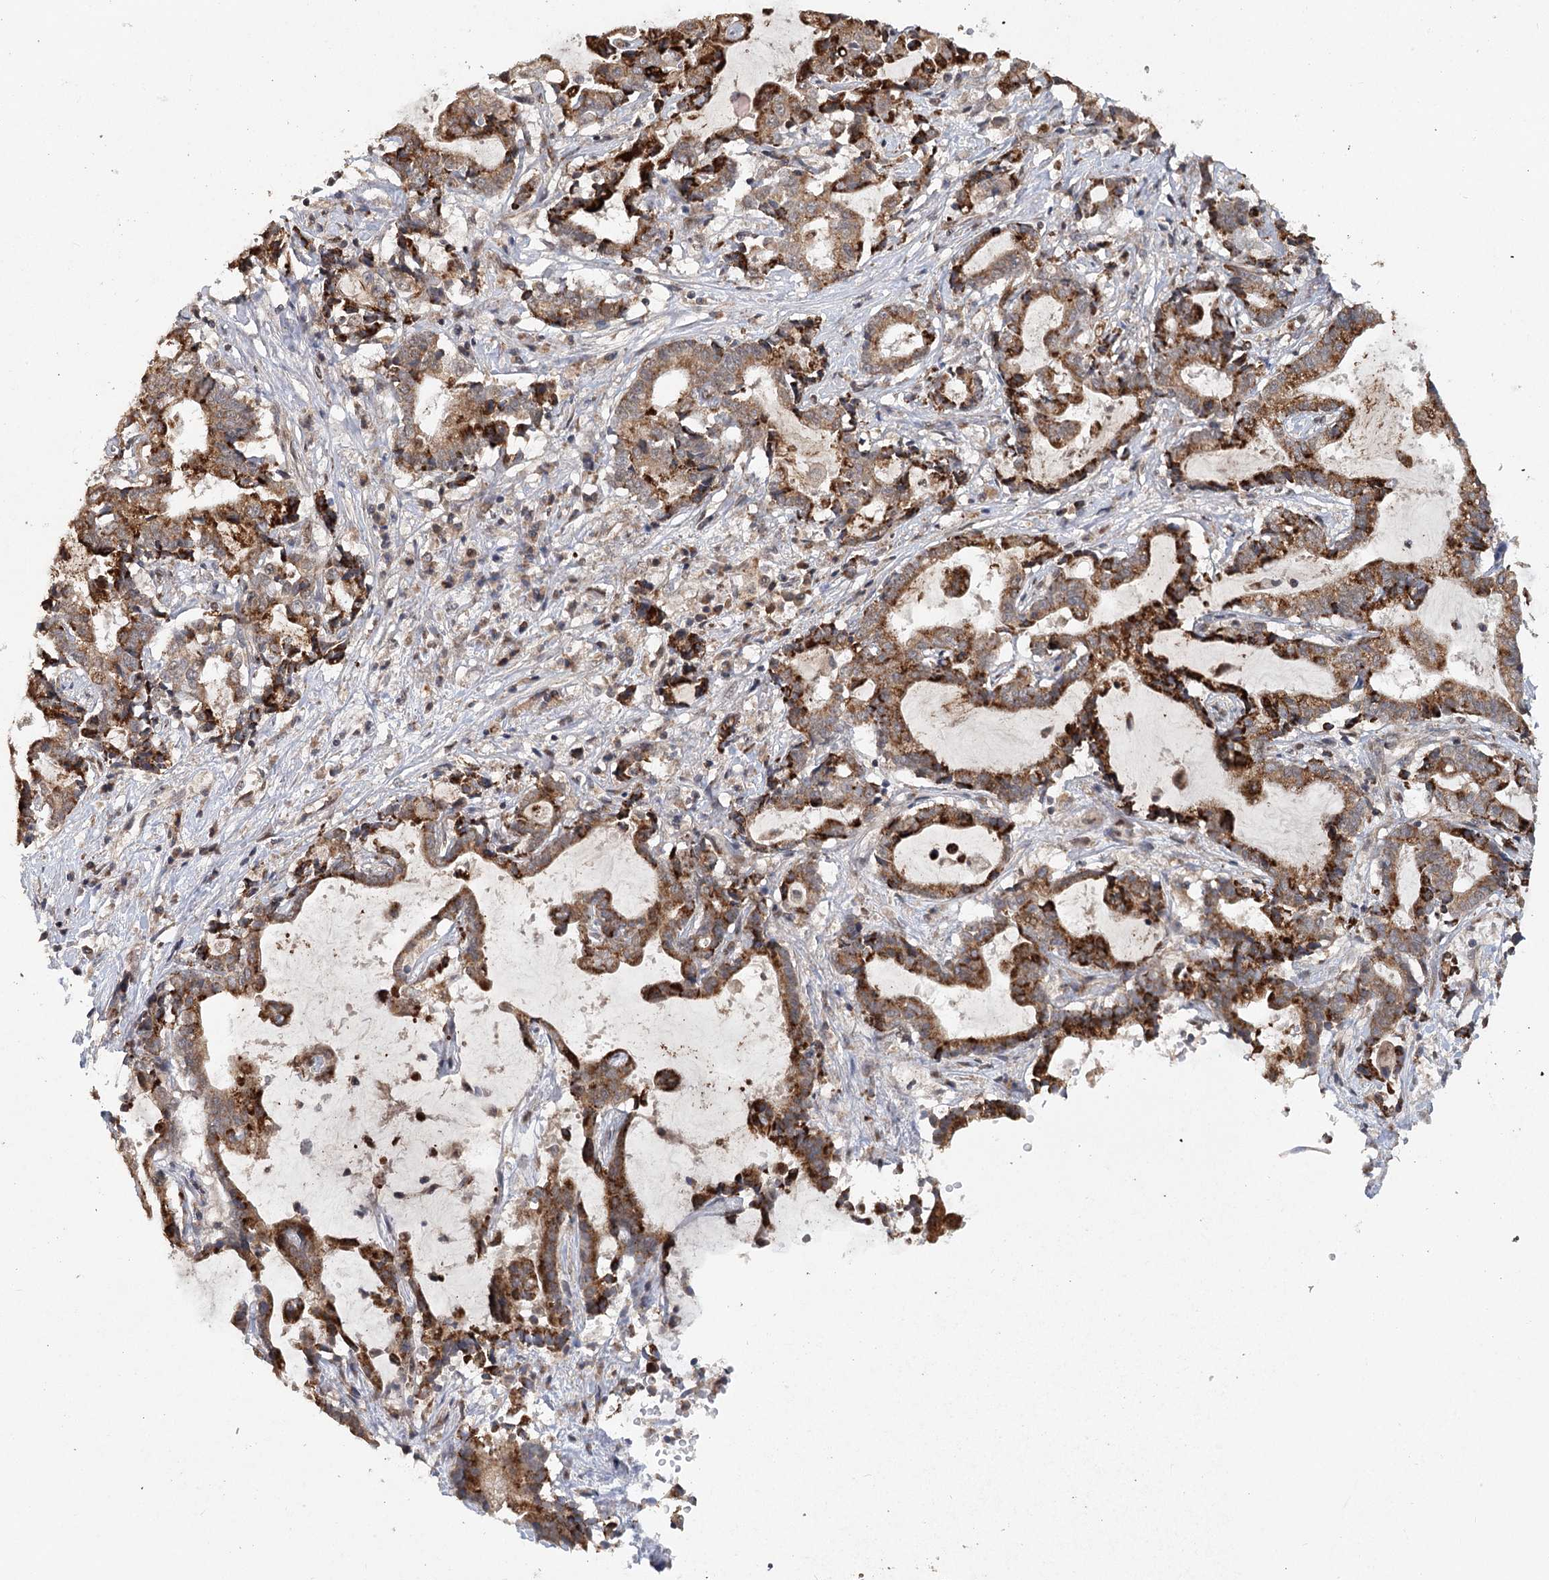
{"staining": {"intensity": "moderate", "quantity": ">75%", "location": "cytoplasmic/membranous"}, "tissue": "liver cancer", "cell_type": "Tumor cells", "image_type": "cancer", "snomed": [{"axis": "morphology", "description": "Cholangiocarcinoma"}, {"axis": "topography", "description": "Liver"}], "caption": "Immunohistochemistry (IHC) photomicrograph of cholangiocarcinoma (liver) stained for a protein (brown), which displays medium levels of moderate cytoplasmic/membranous expression in approximately >75% of tumor cells.", "gene": "ZNRF3", "patient": {"sex": "male", "age": 57}}